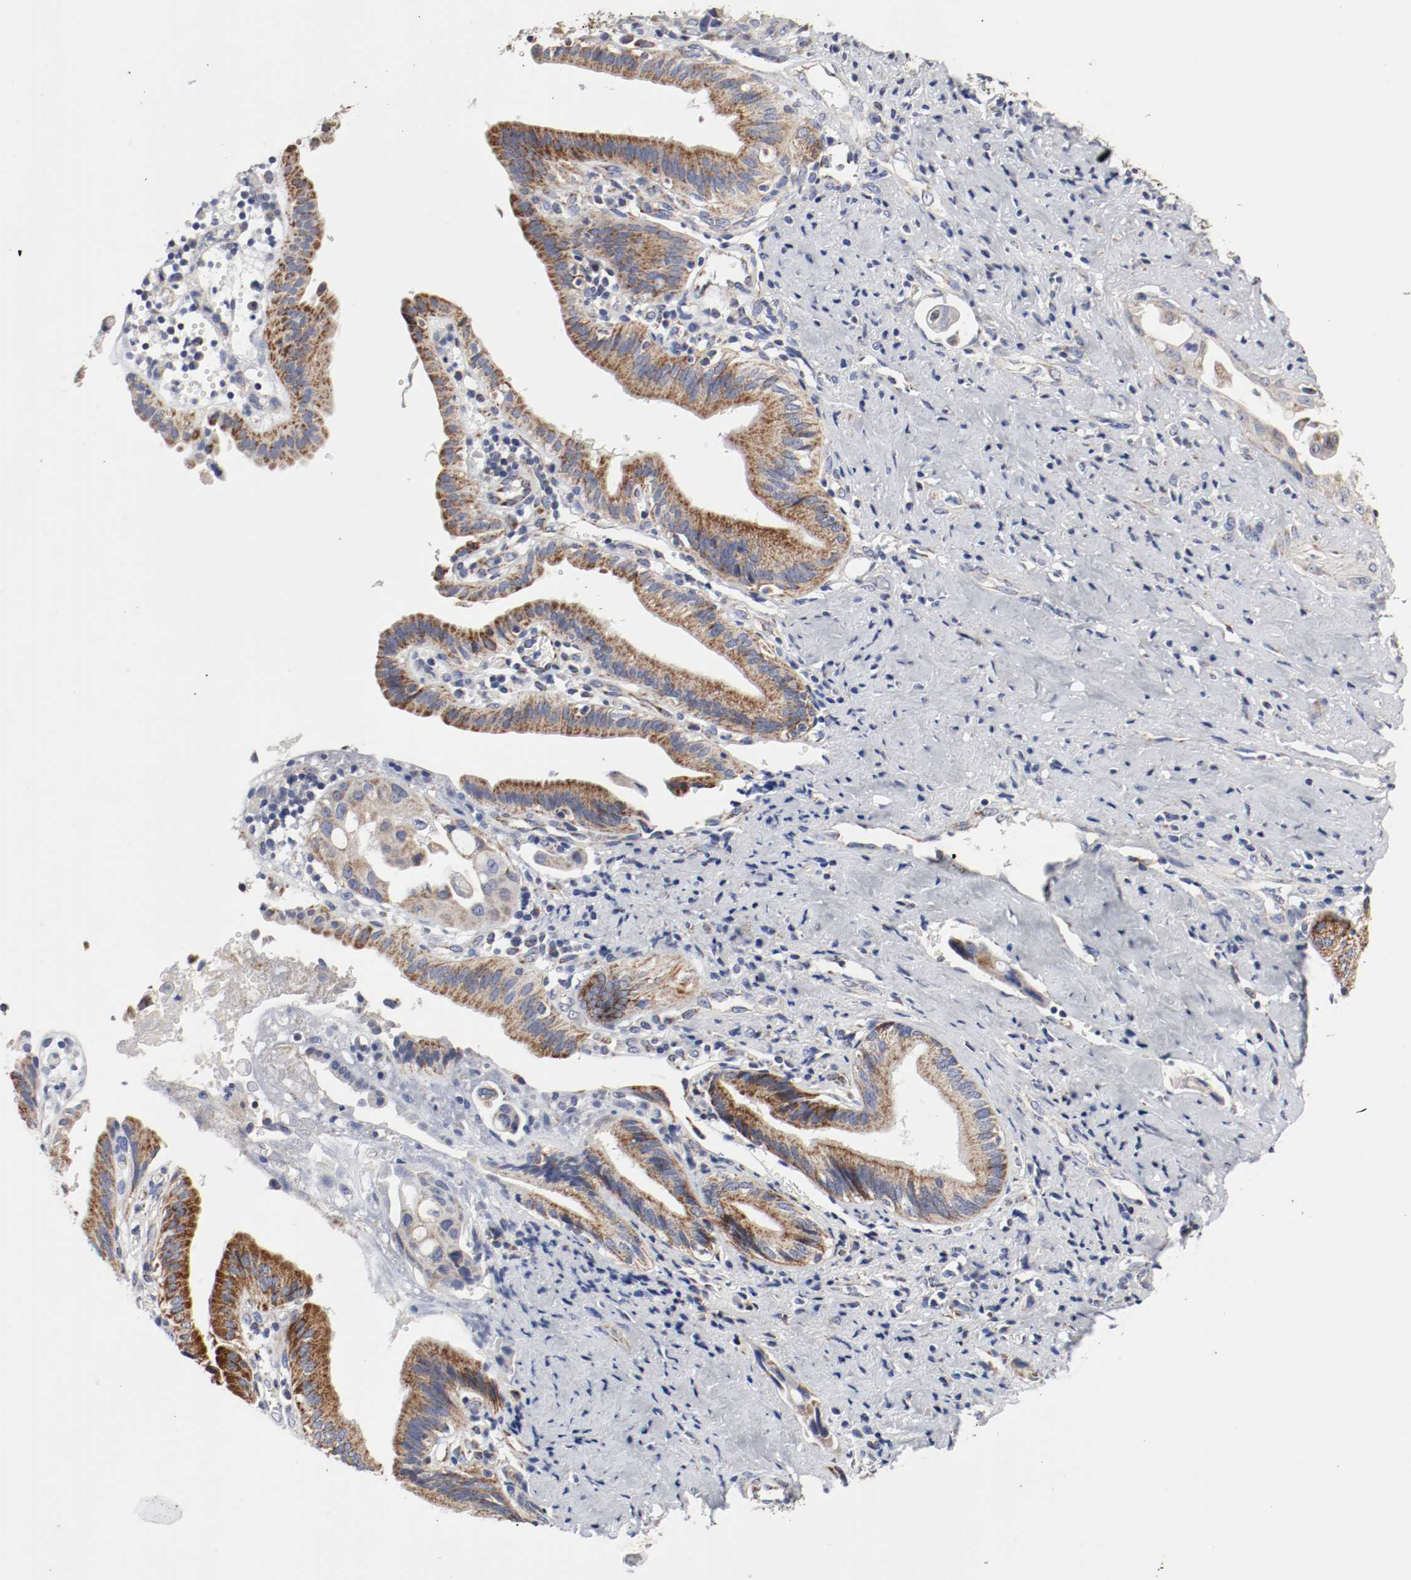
{"staining": {"intensity": "moderate", "quantity": ">75%", "location": "cytoplasmic/membranous"}, "tissue": "pancreatic cancer", "cell_type": "Tumor cells", "image_type": "cancer", "snomed": [{"axis": "morphology", "description": "Adenocarcinoma, NOS"}, {"axis": "topography", "description": "Pancreas"}], "caption": "Protein analysis of adenocarcinoma (pancreatic) tissue displays moderate cytoplasmic/membranous staining in approximately >75% of tumor cells.", "gene": "AFG3L2", "patient": {"sex": "female", "age": 60}}